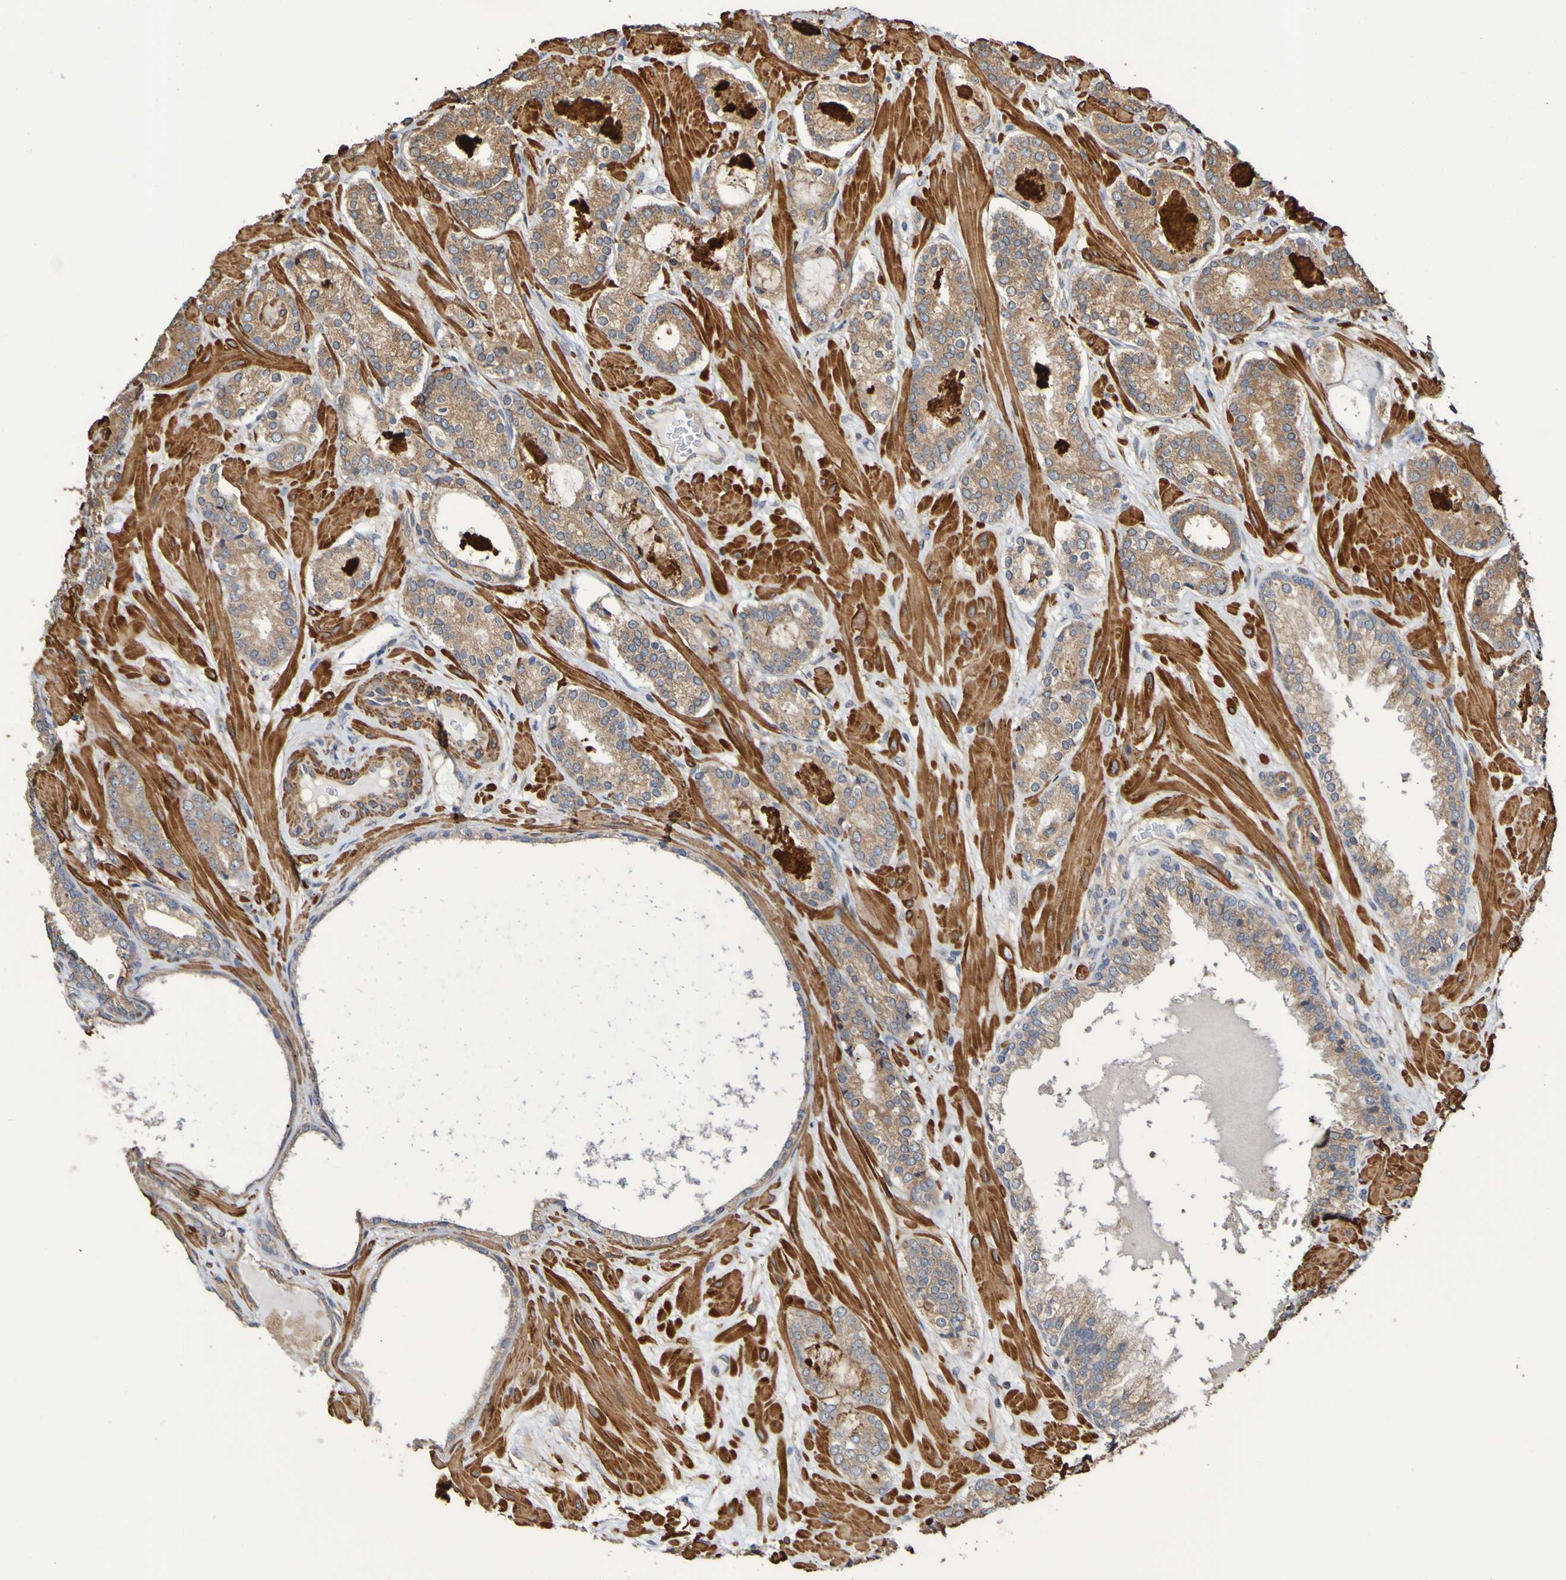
{"staining": {"intensity": "weak", "quantity": ">75%", "location": "cytoplasmic/membranous"}, "tissue": "prostate cancer", "cell_type": "Tumor cells", "image_type": "cancer", "snomed": [{"axis": "morphology", "description": "Adenocarcinoma, Low grade"}, {"axis": "topography", "description": "Prostate"}], "caption": "Immunohistochemistry (IHC) of prostate cancer exhibits low levels of weak cytoplasmic/membranous positivity in about >75% of tumor cells.", "gene": "RAB11A", "patient": {"sex": "male", "age": 63}}